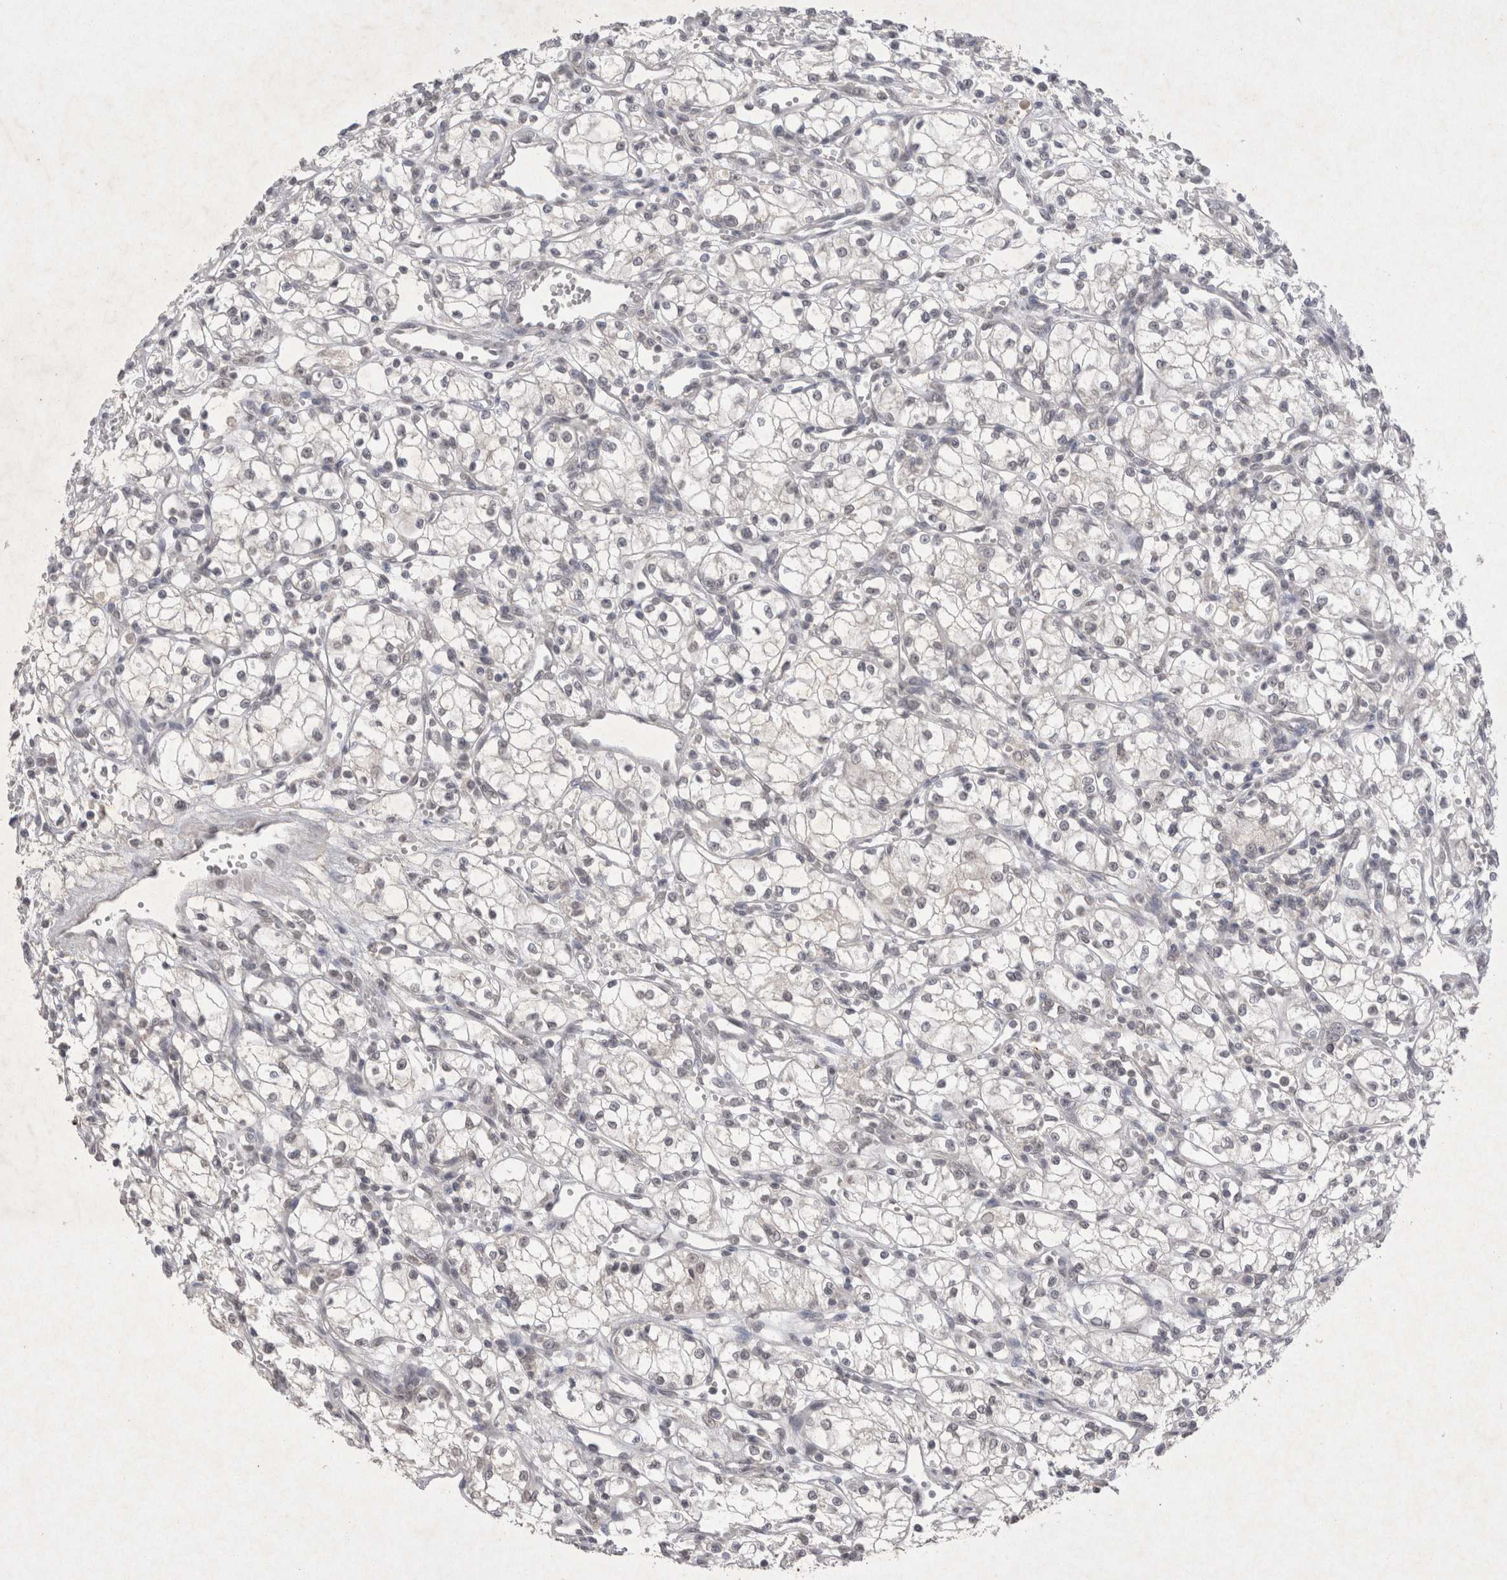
{"staining": {"intensity": "negative", "quantity": "none", "location": "none"}, "tissue": "renal cancer", "cell_type": "Tumor cells", "image_type": "cancer", "snomed": [{"axis": "morphology", "description": "Normal tissue, NOS"}, {"axis": "morphology", "description": "Adenocarcinoma, NOS"}, {"axis": "topography", "description": "Kidney"}], "caption": "Tumor cells are negative for protein expression in human adenocarcinoma (renal).", "gene": "LYVE1", "patient": {"sex": "male", "age": 59}}